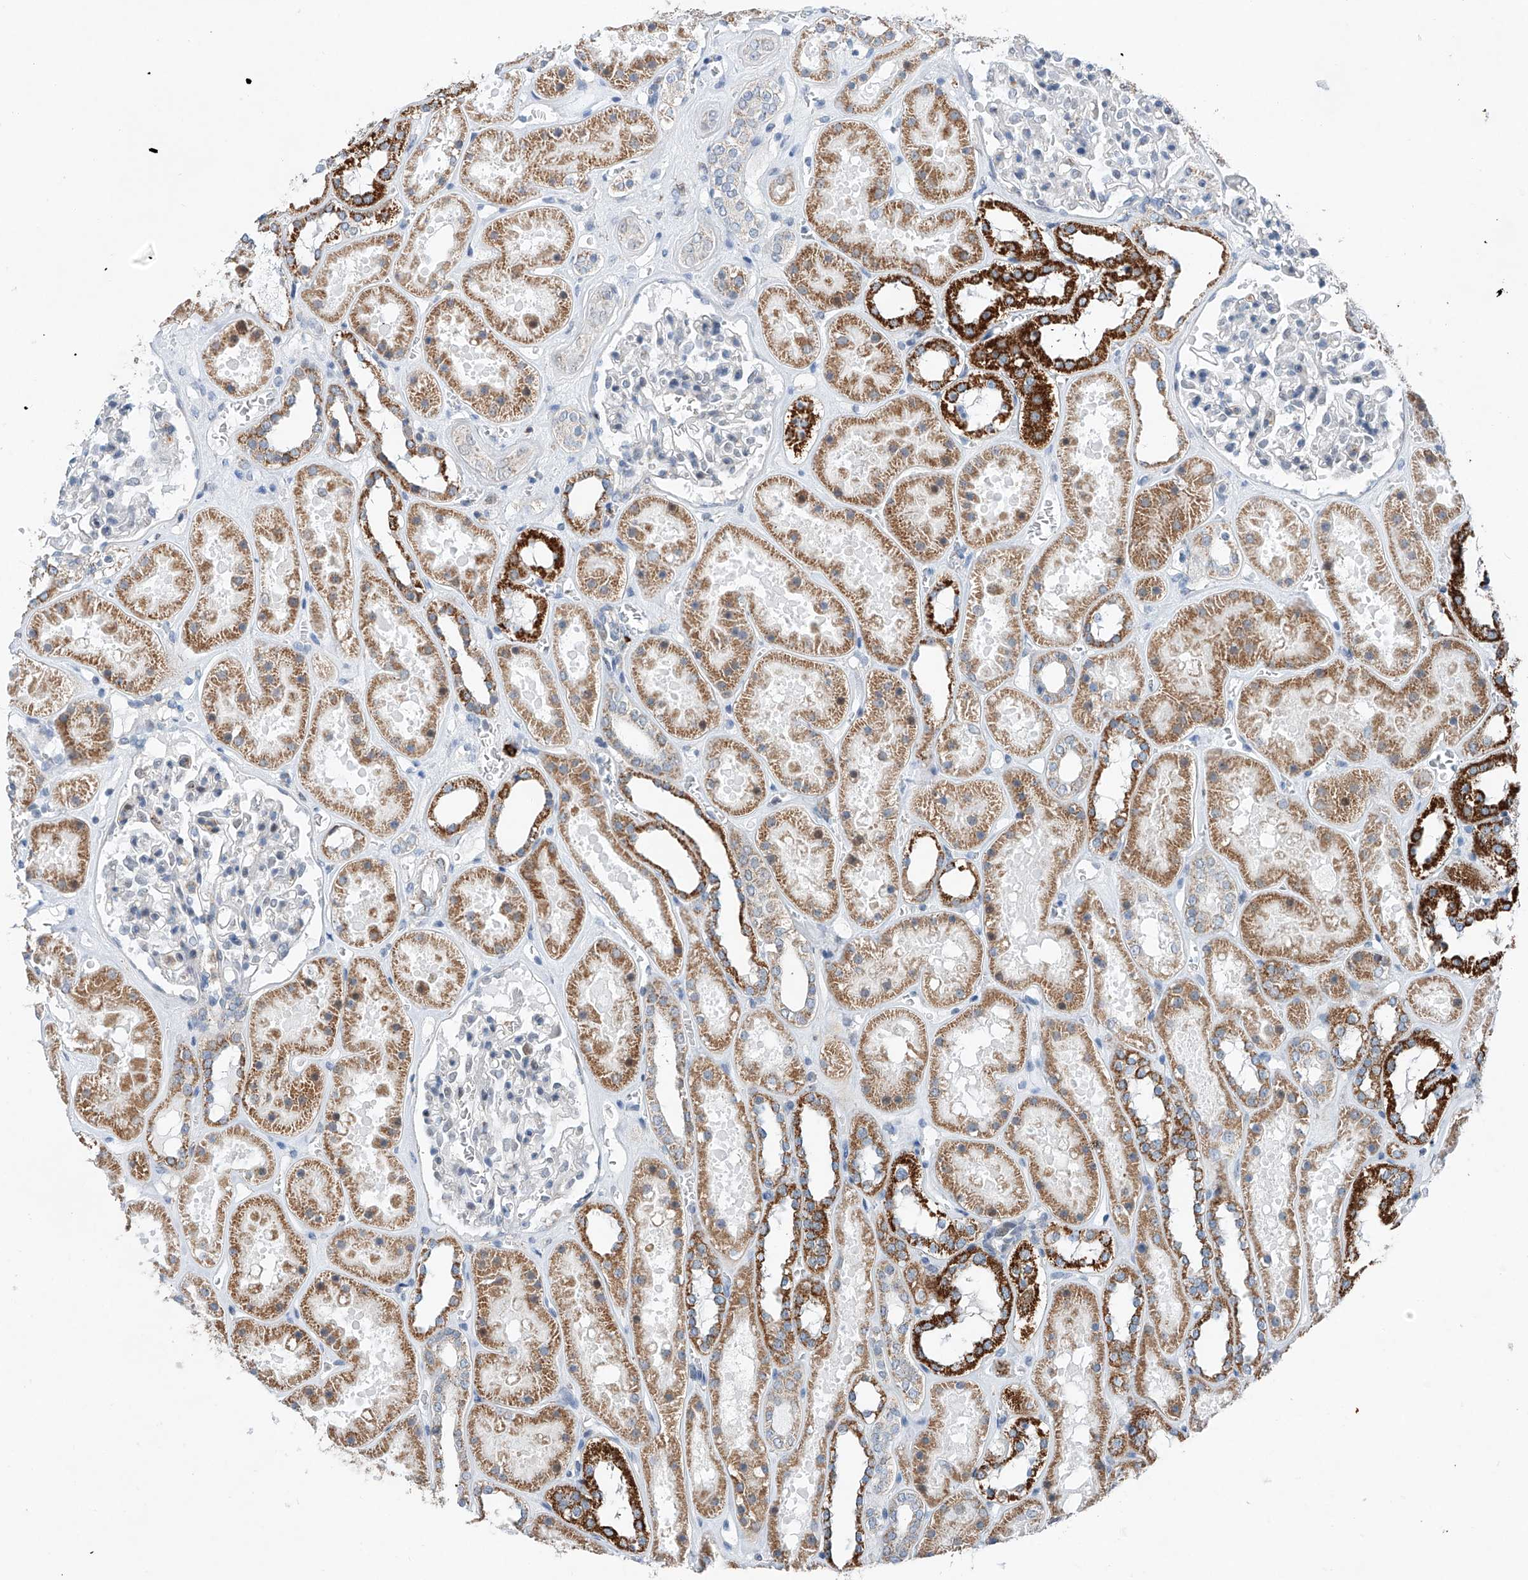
{"staining": {"intensity": "negative", "quantity": "none", "location": "none"}, "tissue": "kidney", "cell_type": "Cells in glomeruli", "image_type": "normal", "snomed": [{"axis": "morphology", "description": "Normal tissue, NOS"}, {"axis": "topography", "description": "Kidney"}], "caption": "Immunohistochemistry (IHC) histopathology image of unremarkable kidney: kidney stained with DAB (3,3'-diaminobenzidine) shows no significant protein positivity in cells in glomeruli. (Stains: DAB (3,3'-diaminobenzidine) immunohistochemistry (IHC) with hematoxylin counter stain, Microscopy: brightfield microscopy at high magnification).", "gene": "KLF15", "patient": {"sex": "female", "age": 41}}